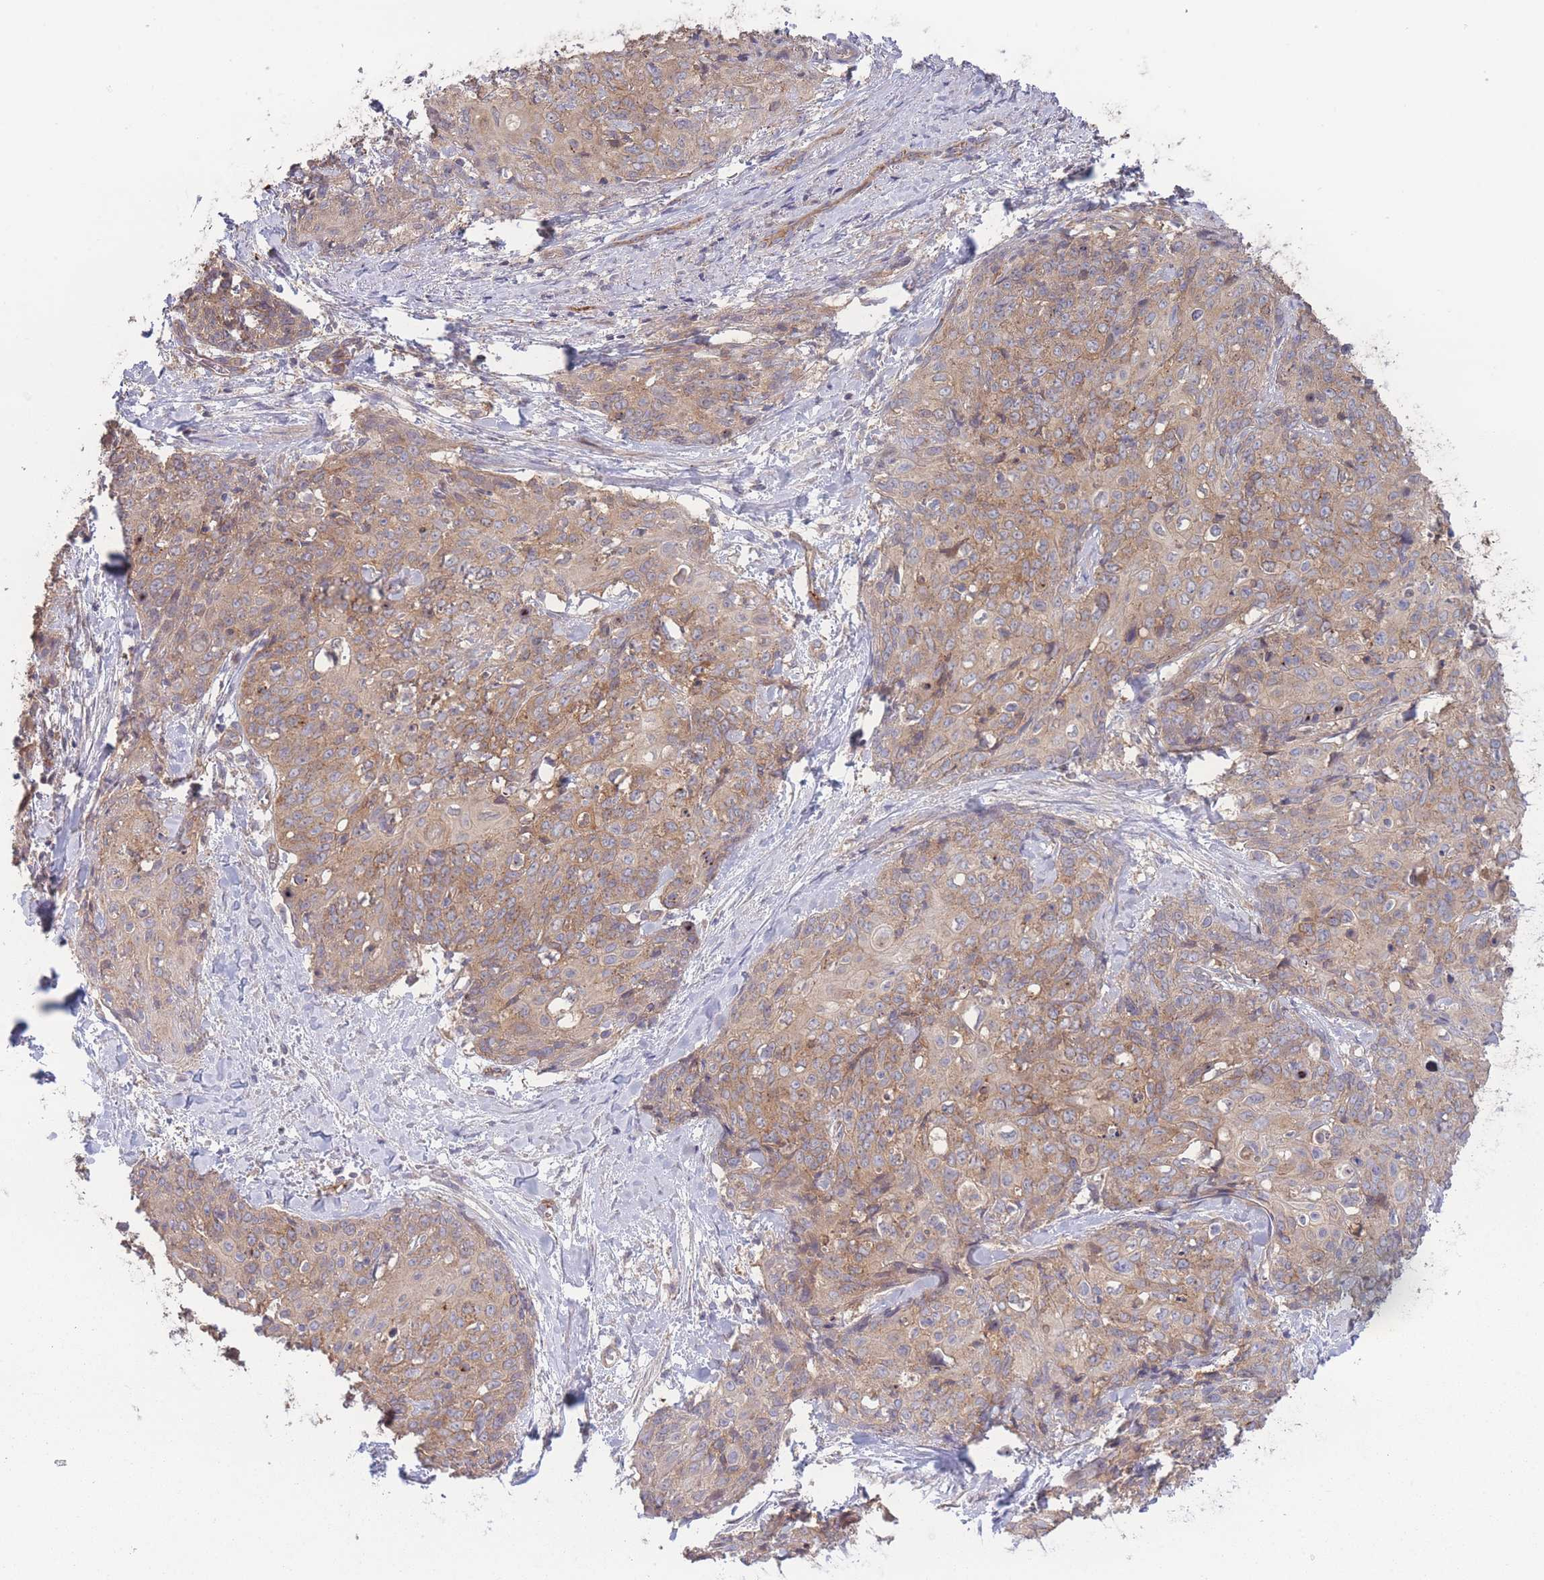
{"staining": {"intensity": "moderate", "quantity": ">75%", "location": "cytoplasmic/membranous"}, "tissue": "skin cancer", "cell_type": "Tumor cells", "image_type": "cancer", "snomed": [{"axis": "morphology", "description": "Squamous cell carcinoma, NOS"}, {"axis": "topography", "description": "Skin"}, {"axis": "topography", "description": "Vulva"}], "caption": "Immunohistochemistry (IHC) (DAB) staining of human skin cancer demonstrates moderate cytoplasmic/membranous protein staining in approximately >75% of tumor cells.", "gene": "STEAP3", "patient": {"sex": "female", "age": 85}}